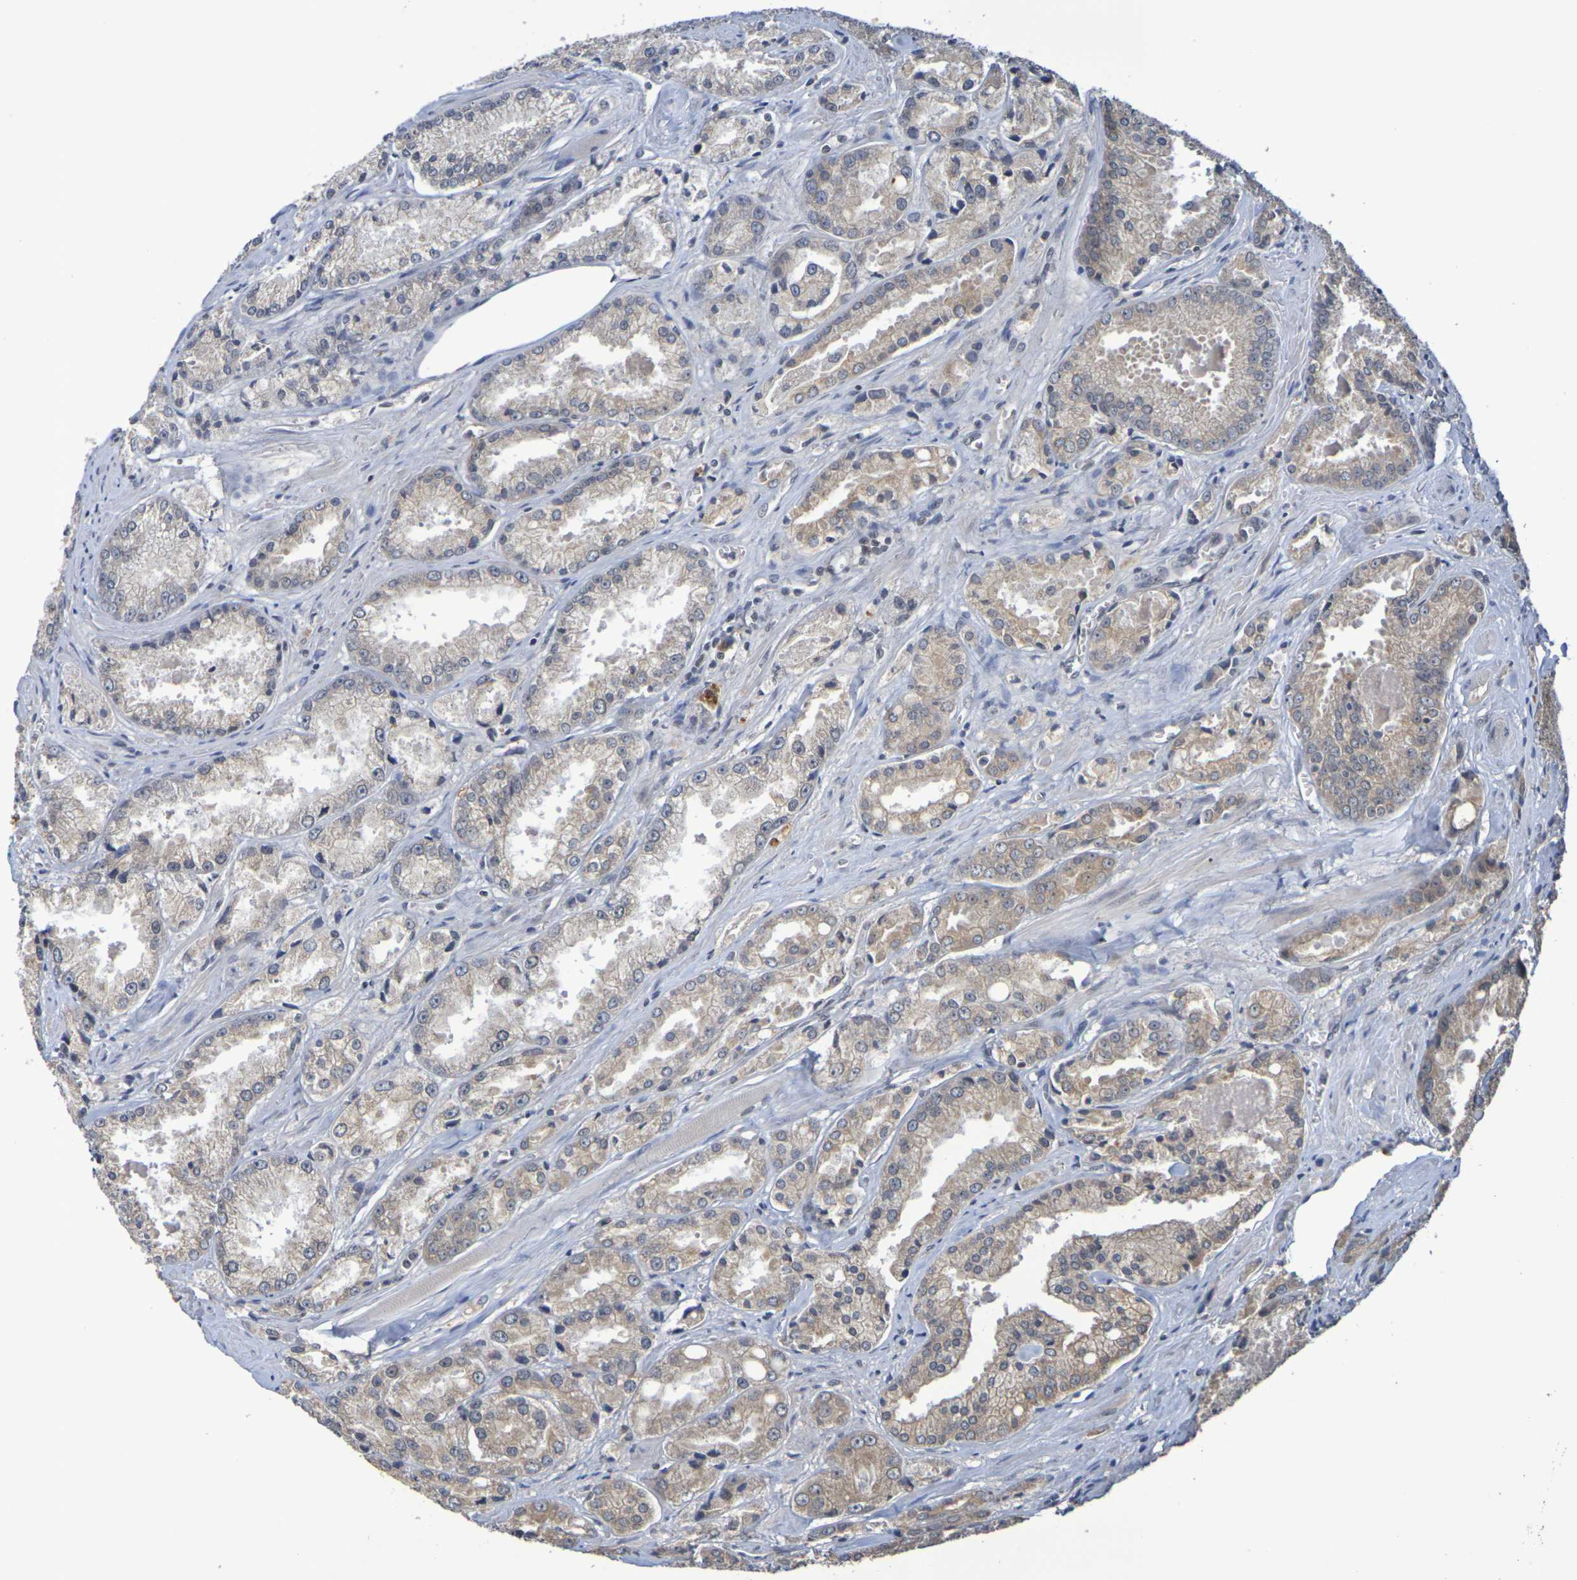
{"staining": {"intensity": "weak", "quantity": ">75%", "location": "cytoplasmic/membranous"}, "tissue": "prostate cancer", "cell_type": "Tumor cells", "image_type": "cancer", "snomed": [{"axis": "morphology", "description": "Adenocarcinoma, Low grade"}, {"axis": "topography", "description": "Prostate"}], "caption": "Tumor cells show low levels of weak cytoplasmic/membranous staining in about >75% of cells in prostate cancer (adenocarcinoma (low-grade)).", "gene": "TERF2", "patient": {"sex": "male", "age": 64}}